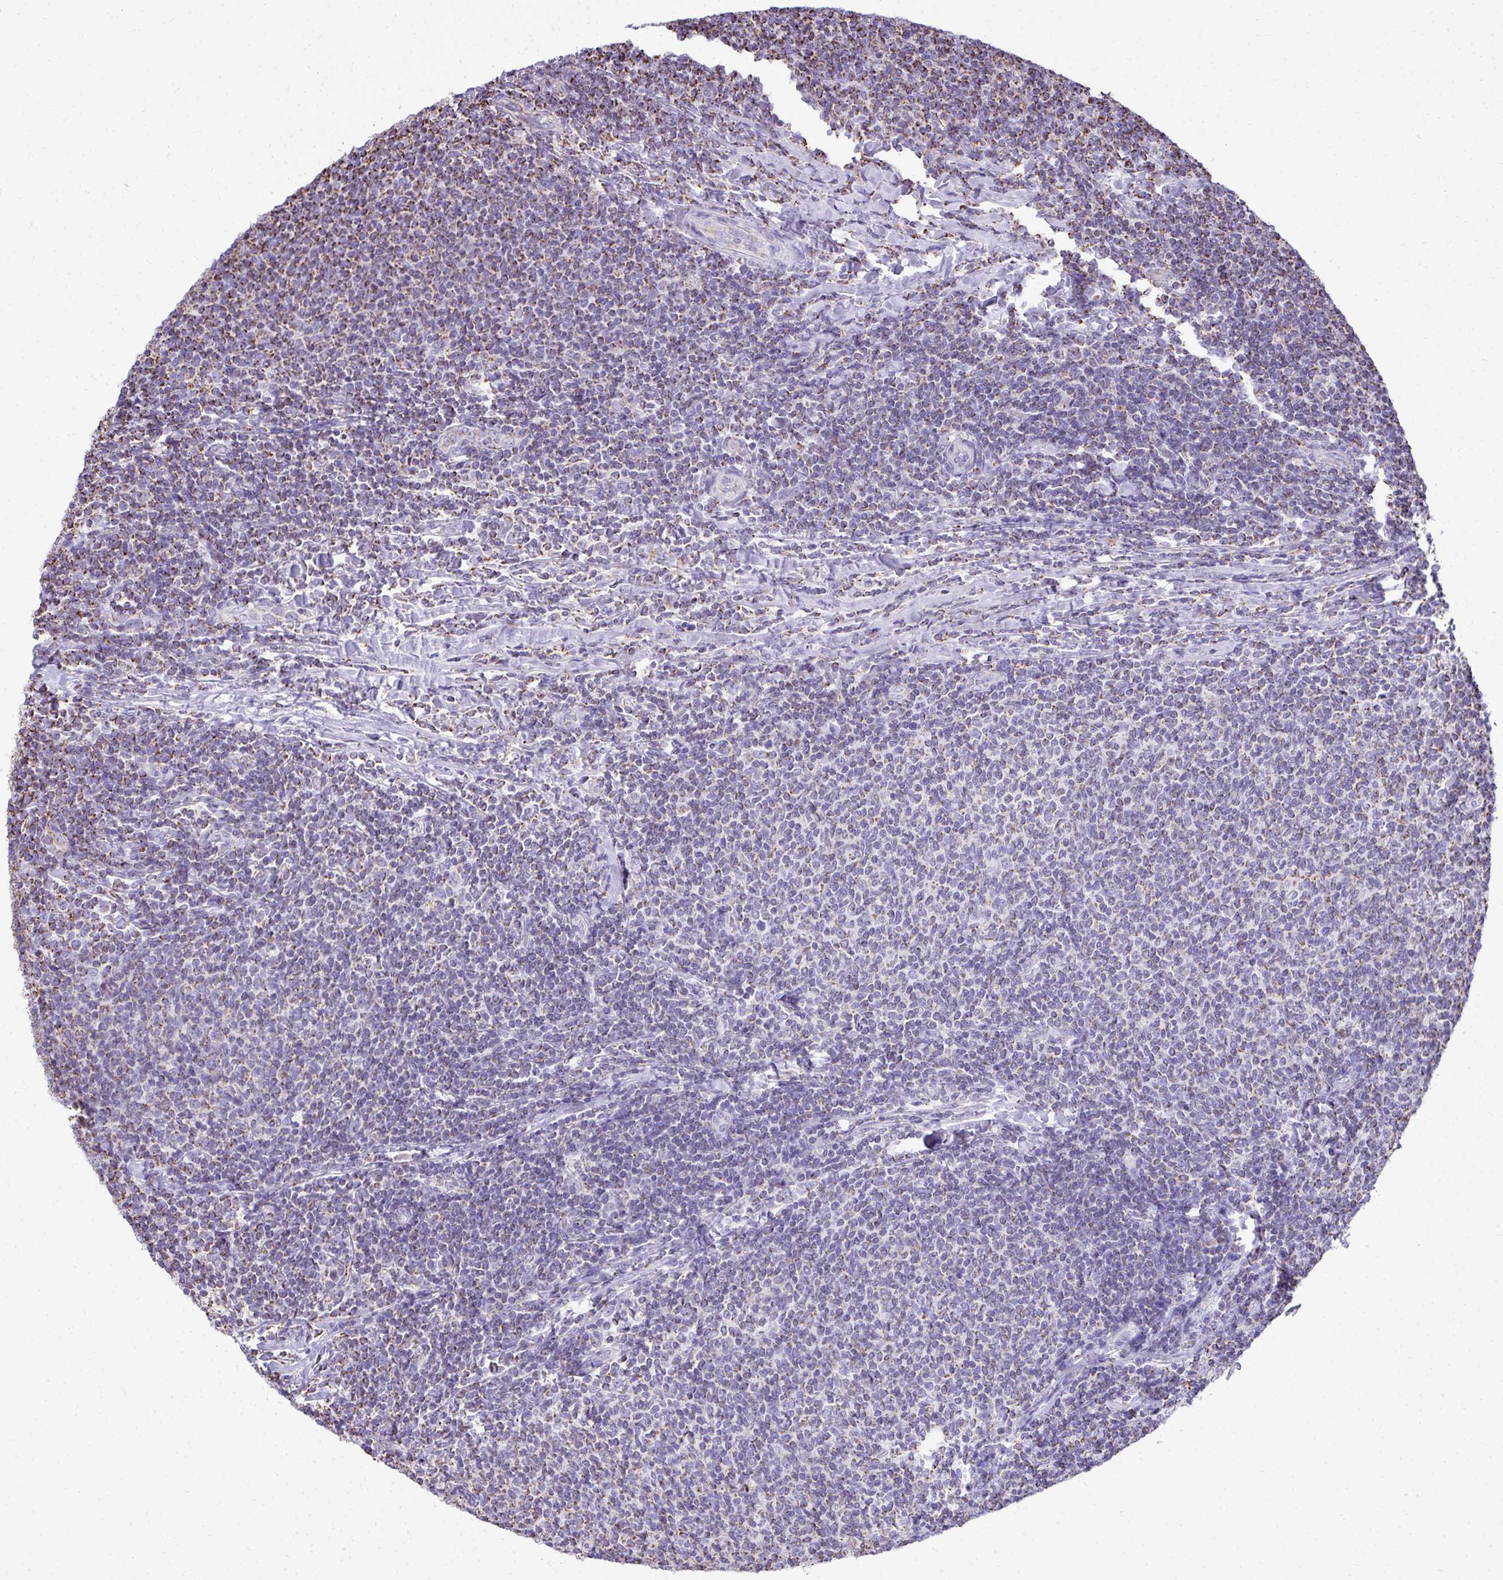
{"staining": {"intensity": "moderate", "quantity": "<25%", "location": "cytoplasmic/membranous"}, "tissue": "lymphoma", "cell_type": "Tumor cells", "image_type": "cancer", "snomed": [{"axis": "morphology", "description": "Malignant lymphoma, non-Hodgkin's type, Low grade"}, {"axis": "topography", "description": "Lymph node"}], "caption": "Moderate cytoplasmic/membranous positivity is present in approximately <25% of tumor cells in malignant lymphoma, non-Hodgkin's type (low-grade).", "gene": "MPZL2", "patient": {"sex": "male", "age": 52}}